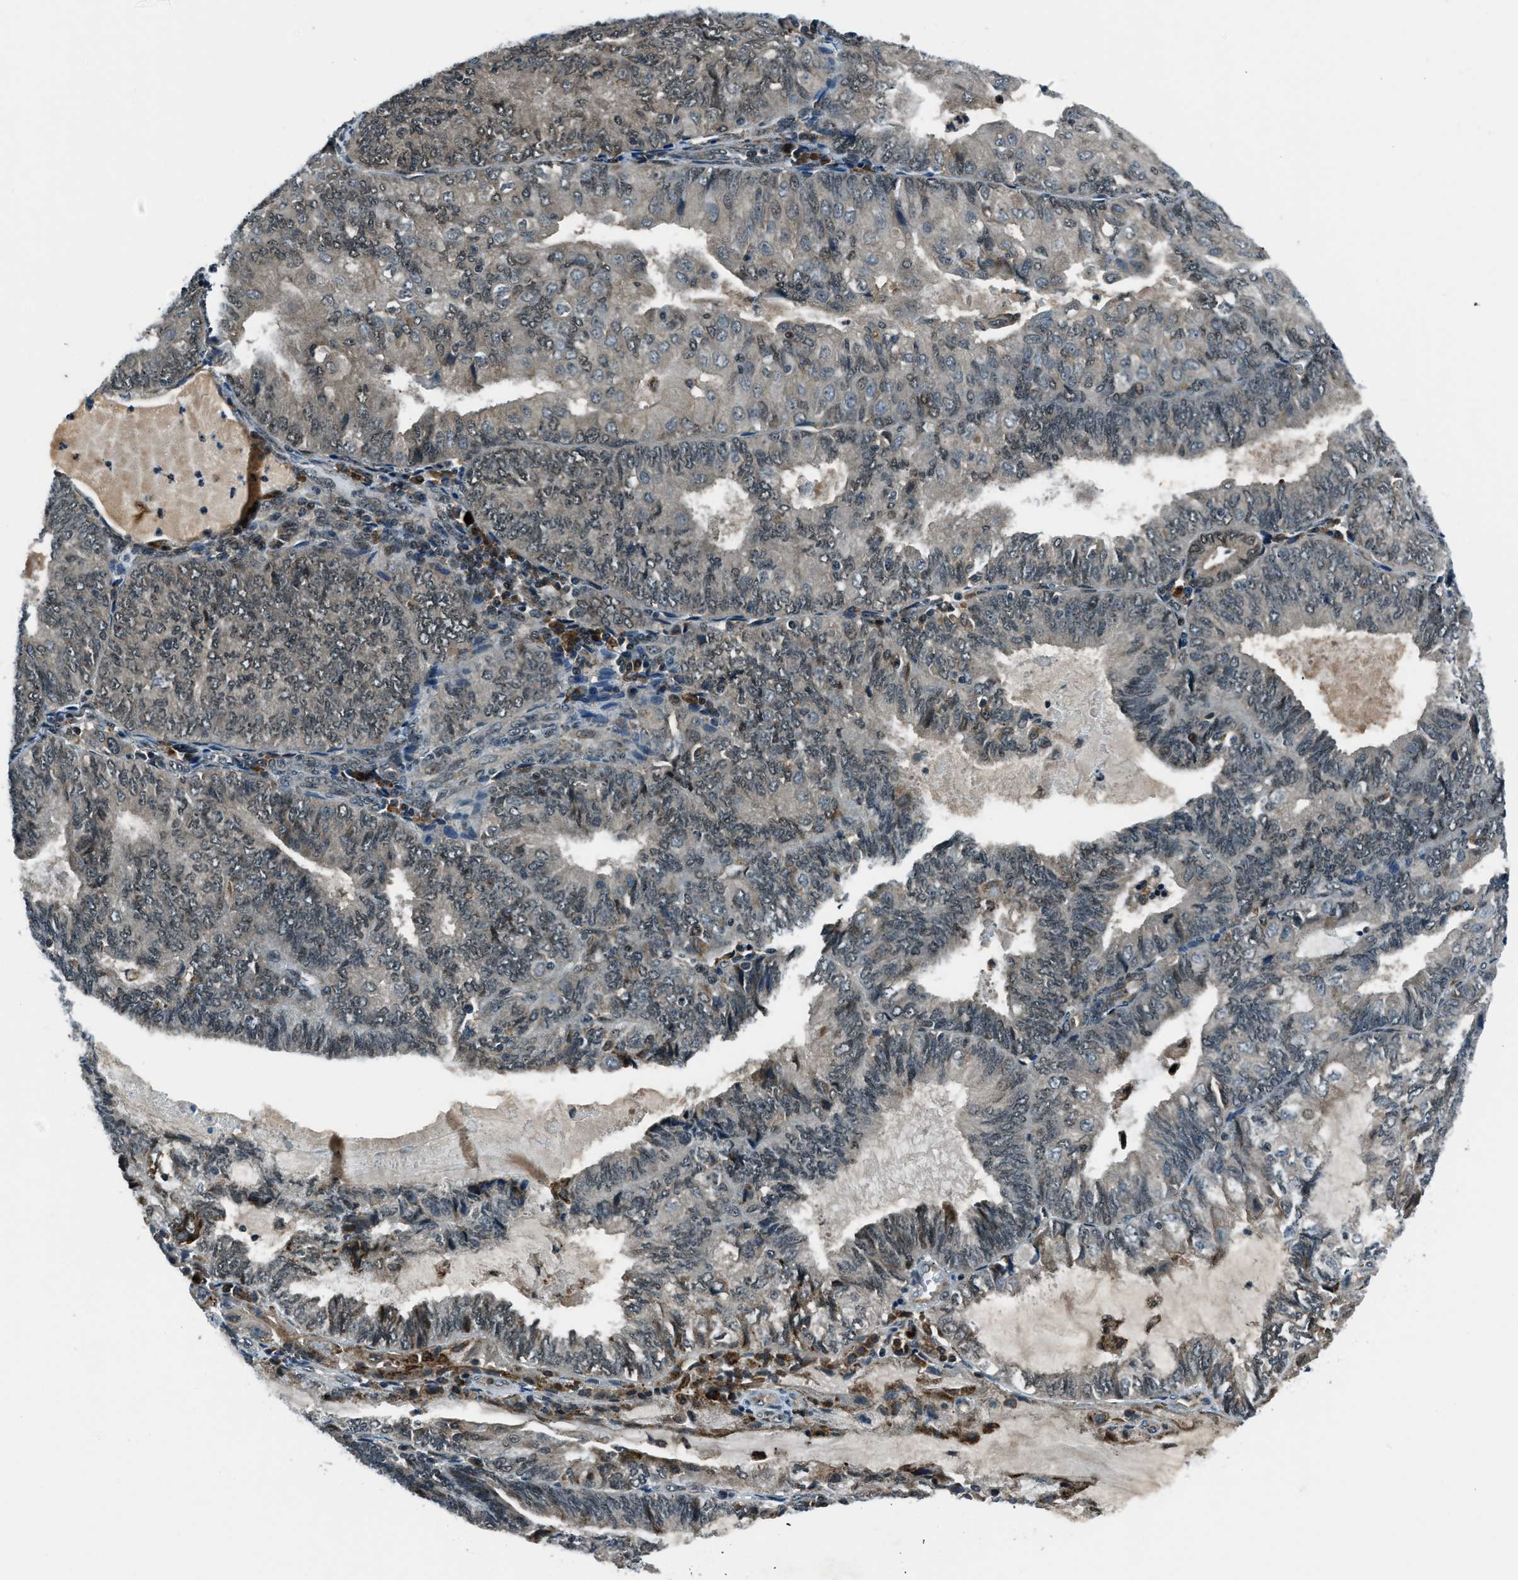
{"staining": {"intensity": "weak", "quantity": "<25%", "location": "nuclear"}, "tissue": "endometrial cancer", "cell_type": "Tumor cells", "image_type": "cancer", "snomed": [{"axis": "morphology", "description": "Adenocarcinoma, NOS"}, {"axis": "topography", "description": "Endometrium"}], "caption": "Histopathology image shows no protein positivity in tumor cells of adenocarcinoma (endometrial) tissue. (DAB immunohistochemistry with hematoxylin counter stain).", "gene": "ACTL9", "patient": {"sex": "female", "age": 81}}